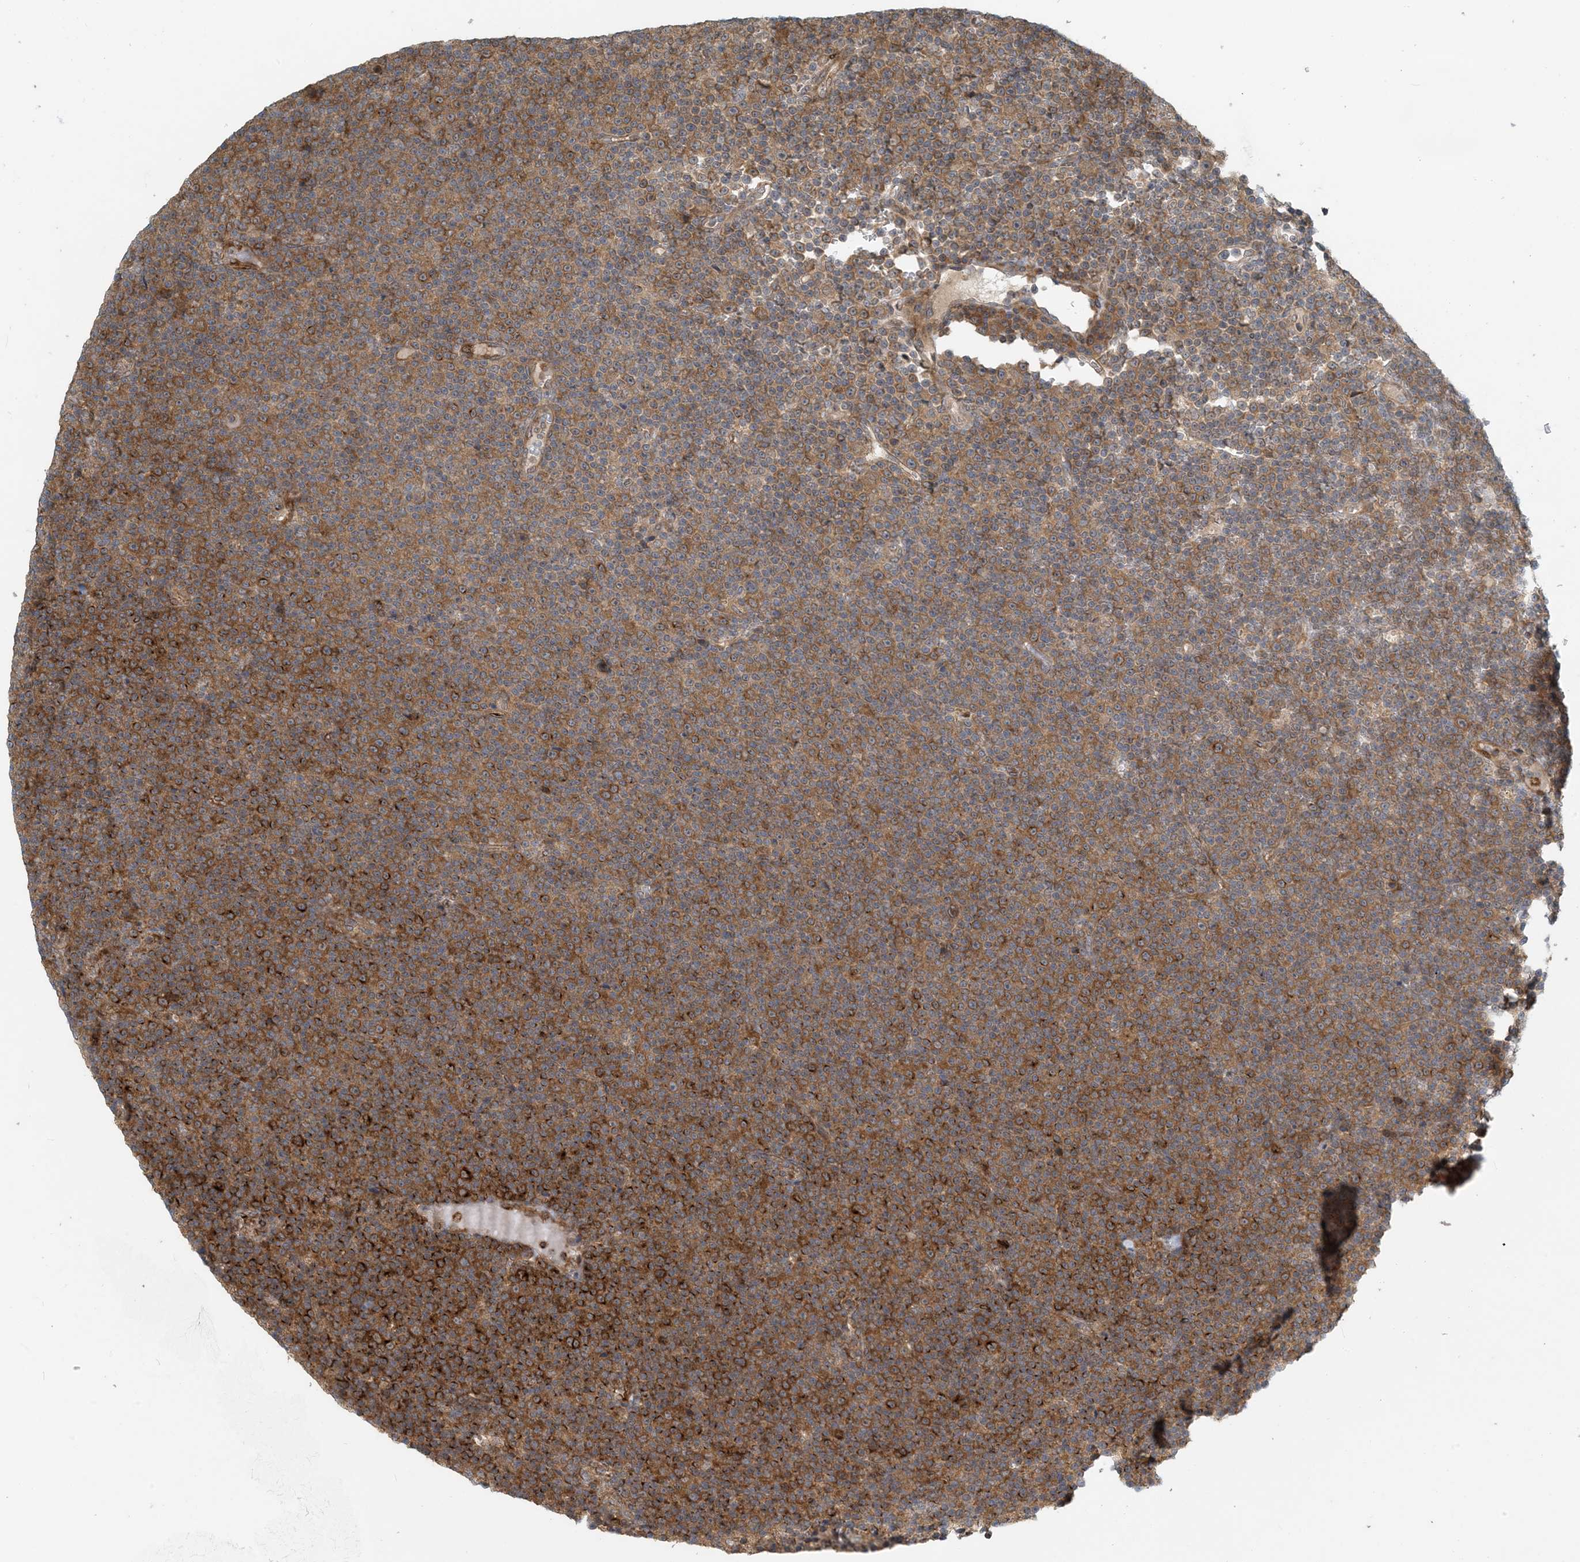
{"staining": {"intensity": "moderate", "quantity": ">75%", "location": "cytoplasmic/membranous"}, "tissue": "lymphoma", "cell_type": "Tumor cells", "image_type": "cancer", "snomed": [{"axis": "morphology", "description": "Malignant lymphoma, non-Hodgkin's type, Low grade"}, {"axis": "topography", "description": "Lymph node"}], "caption": "IHC of human lymphoma shows medium levels of moderate cytoplasmic/membranous positivity in approximately >75% of tumor cells.", "gene": "ZBTB3", "patient": {"sex": "female", "age": 67}}